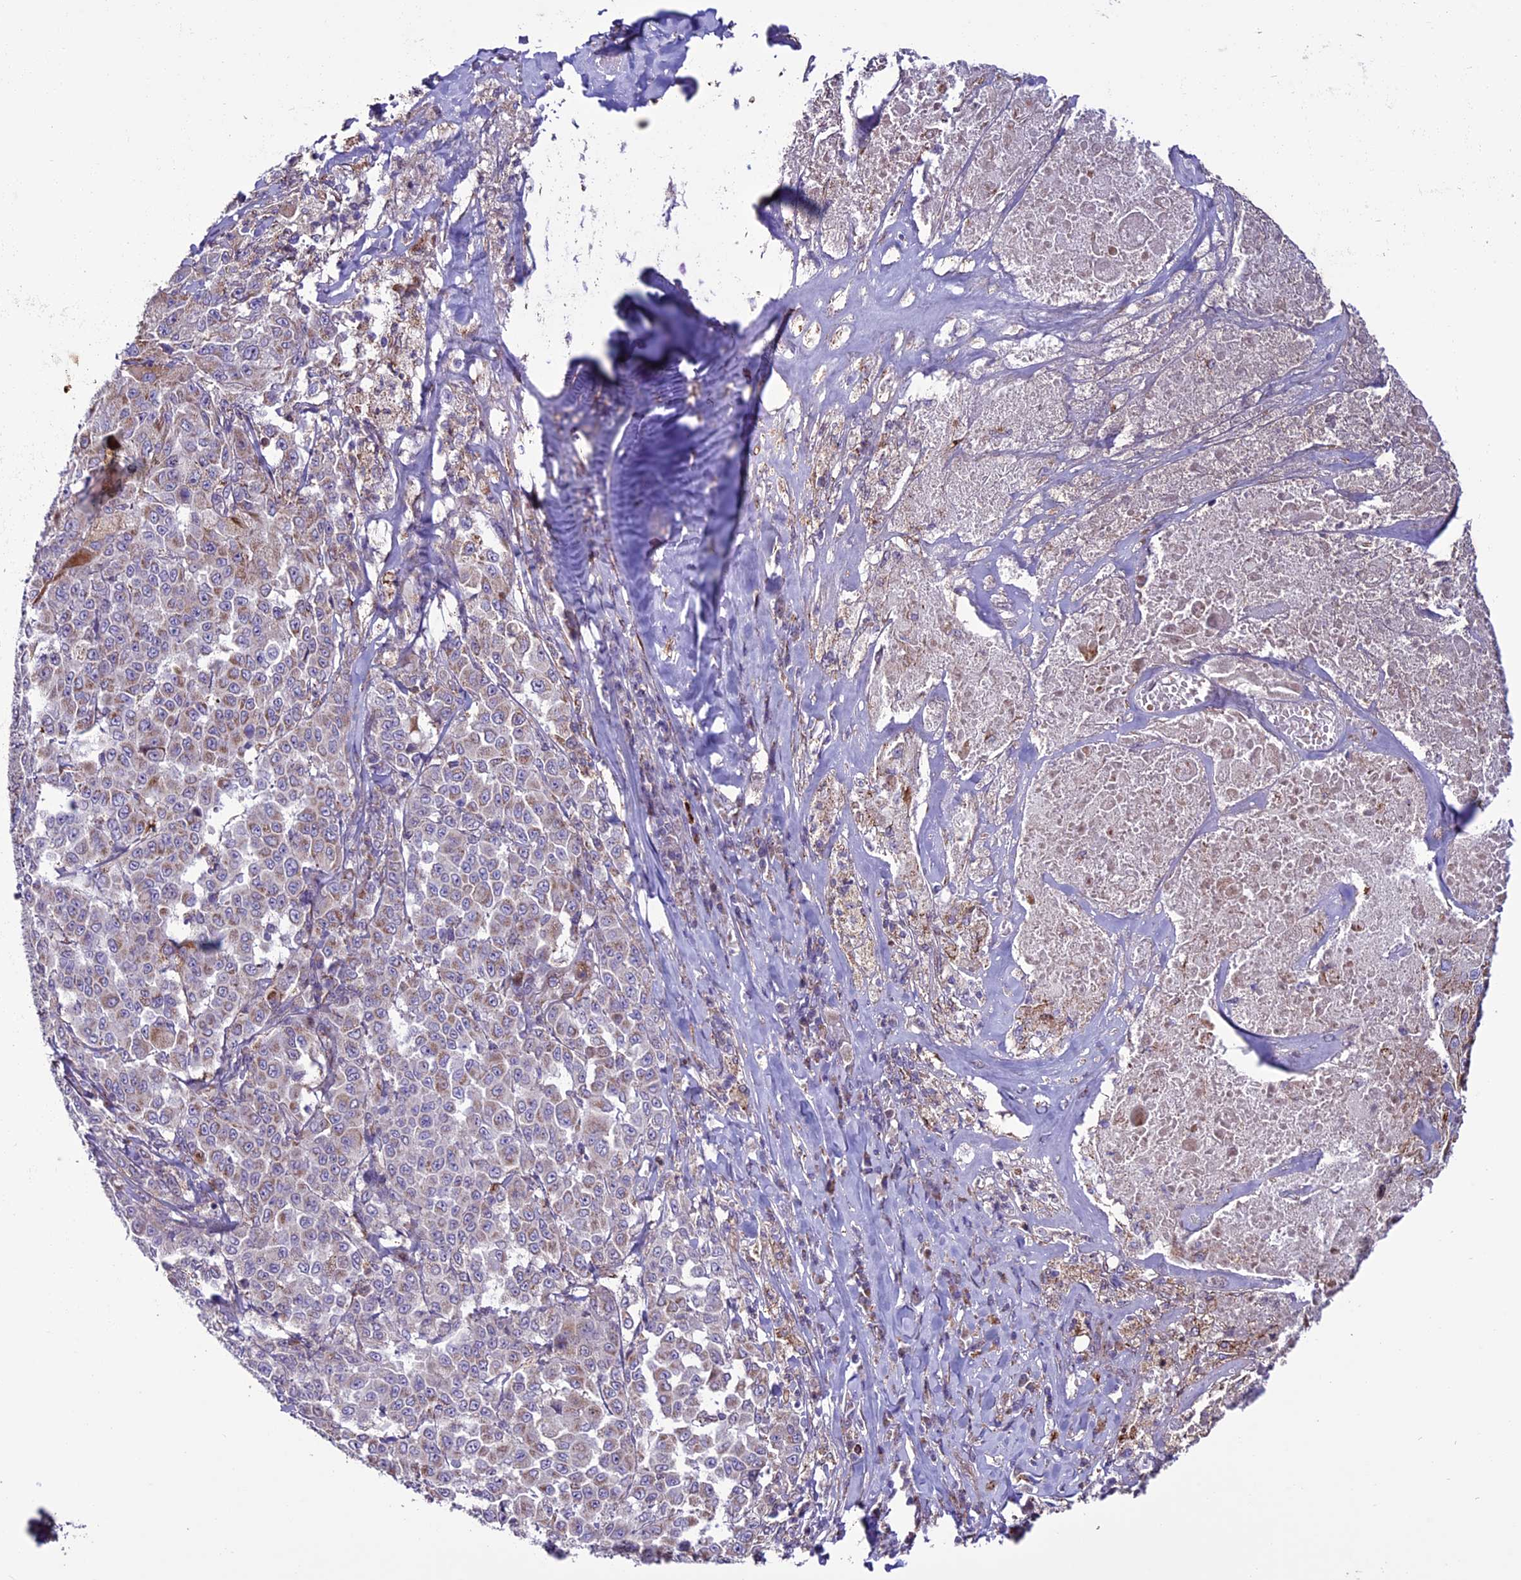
{"staining": {"intensity": "moderate", "quantity": "25%-75%", "location": "cytoplasmic/membranous"}, "tissue": "melanoma", "cell_type": "Tumor cells", "image_type": "cancer", "snomed": [{"axis": "morphology", "description": "Malignant melanoma, Metastatic site"}, {"axis": "topography", "description": "Lymph node"}], "caption": "Protein analysis of melanoma tissue exhibits moderate cytoplasmic/membranous expression in about 25%-75% of tumor cells.", "gene": "MIEF2", "patient": {"sex": "male", "age": 62}}